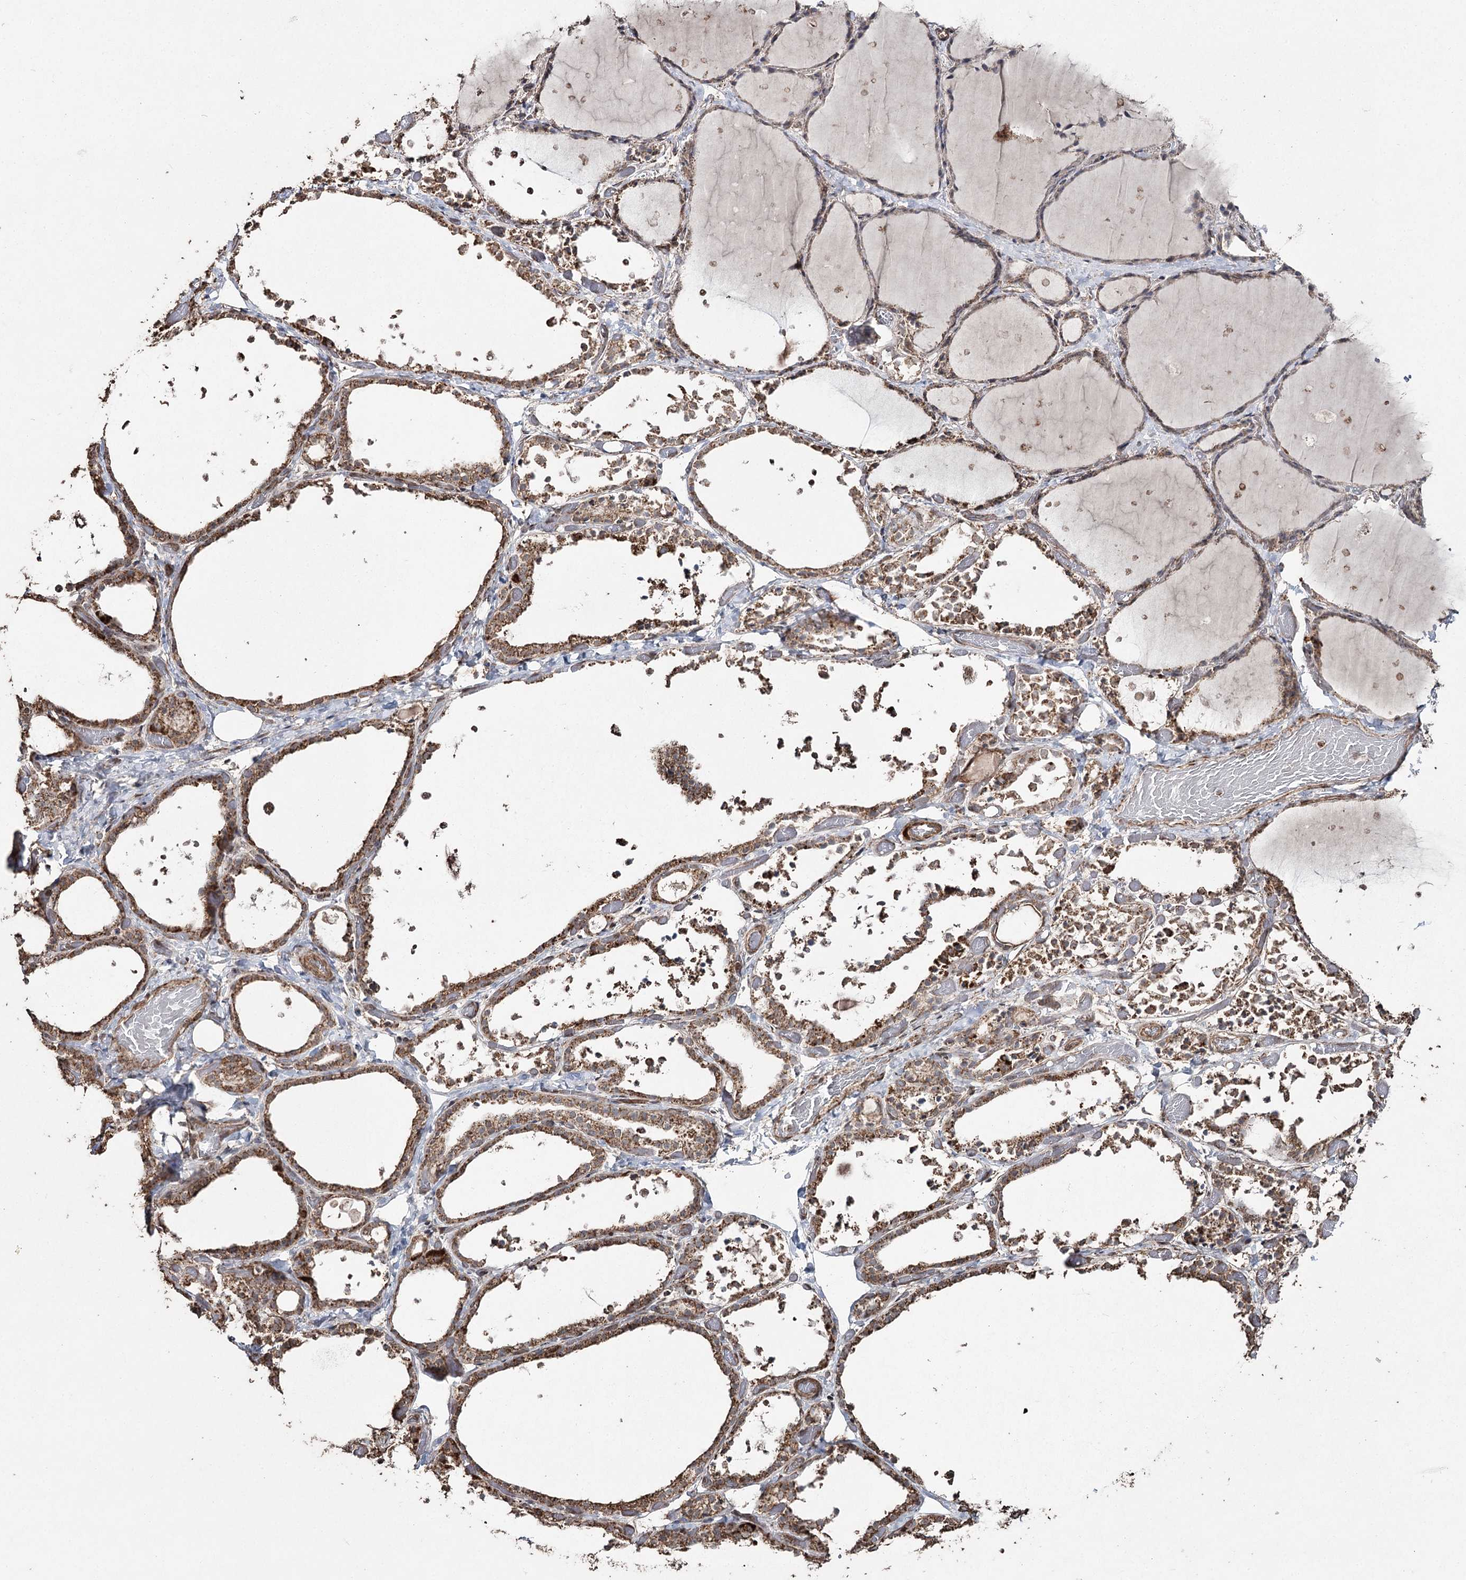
{"staining": {"intensity": "moderate", "quantity": ">75%", "location": "cytoplasmic/membranous"}, "tissue": "thyroid gland", "cell_type": "Glandular cells", "image_type": "normal", "snomed": [{"axis": "morphology", "description": "Normal tissue, NOS"}, {"axis": "topography", "description": "Thyroid gland"}], "caption": "IHC photomicrograph of normal thyroid gland stained for a protein (brown), which demonstrates medium levels of moderate cytoplasmic/membranous staining in about >75% of glandular cells.", "gene": "SLF2", "patient": {"sex": "female", "age": 44}}